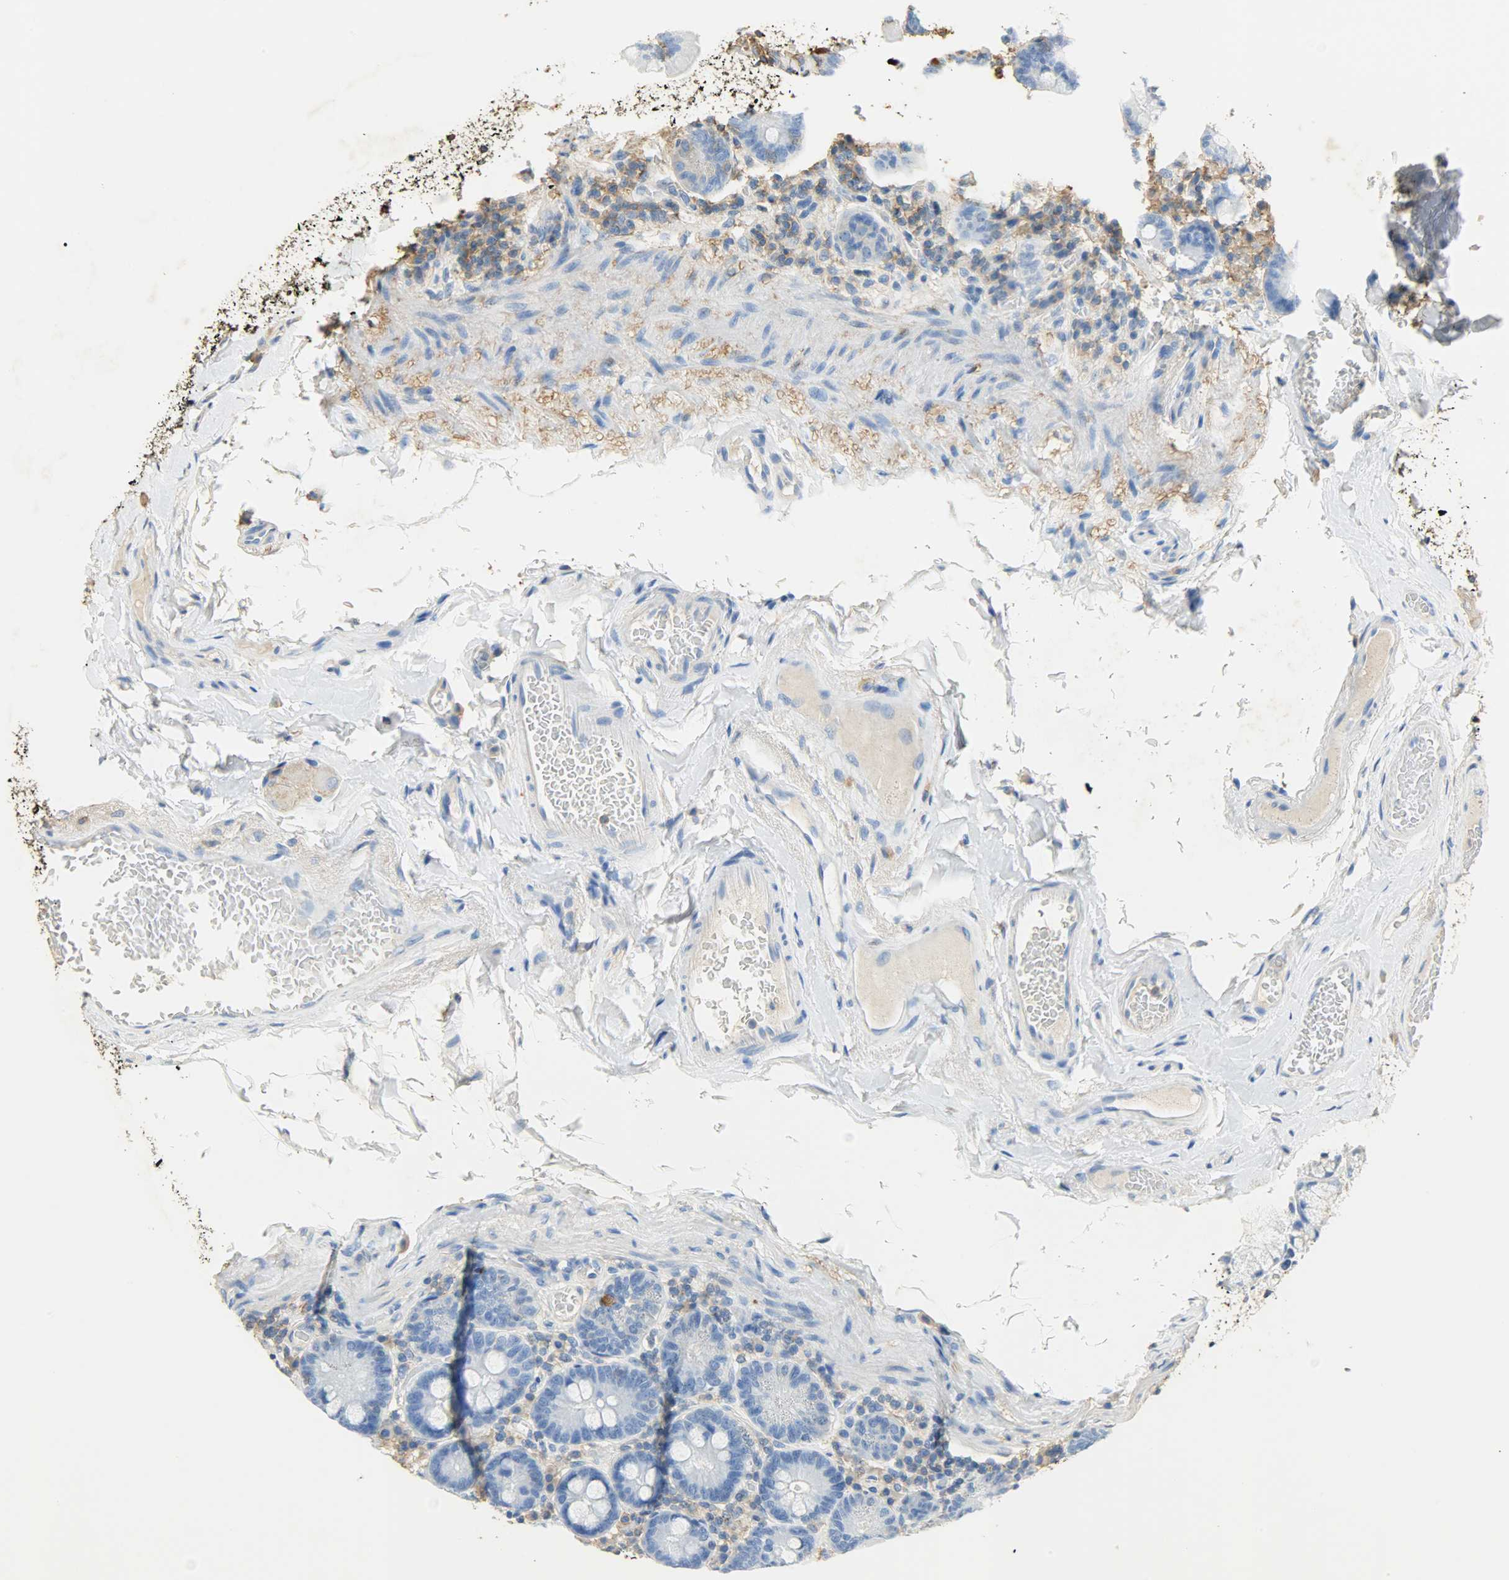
{"staining": {"intensity": "negative", "quantity": "none", "location": "none"}, "tissue": "duodenum", "cell_type": "Glandular cells", "image_type": "normal", "snomed": [{"axis": "morphology", "description": "Normal tissue, NOS"}, {"axis": "topography", "description": "Duodenum"}], "caption": "Immunohistochemistry of normal human duodenum displays no staining in glandular cells. The staining is performed using DAB brown chromogen with nuclei counter-stained in using hematoxylin.", "gene": "ANXA6", "patient": {"sex": "male", "age": 66}}